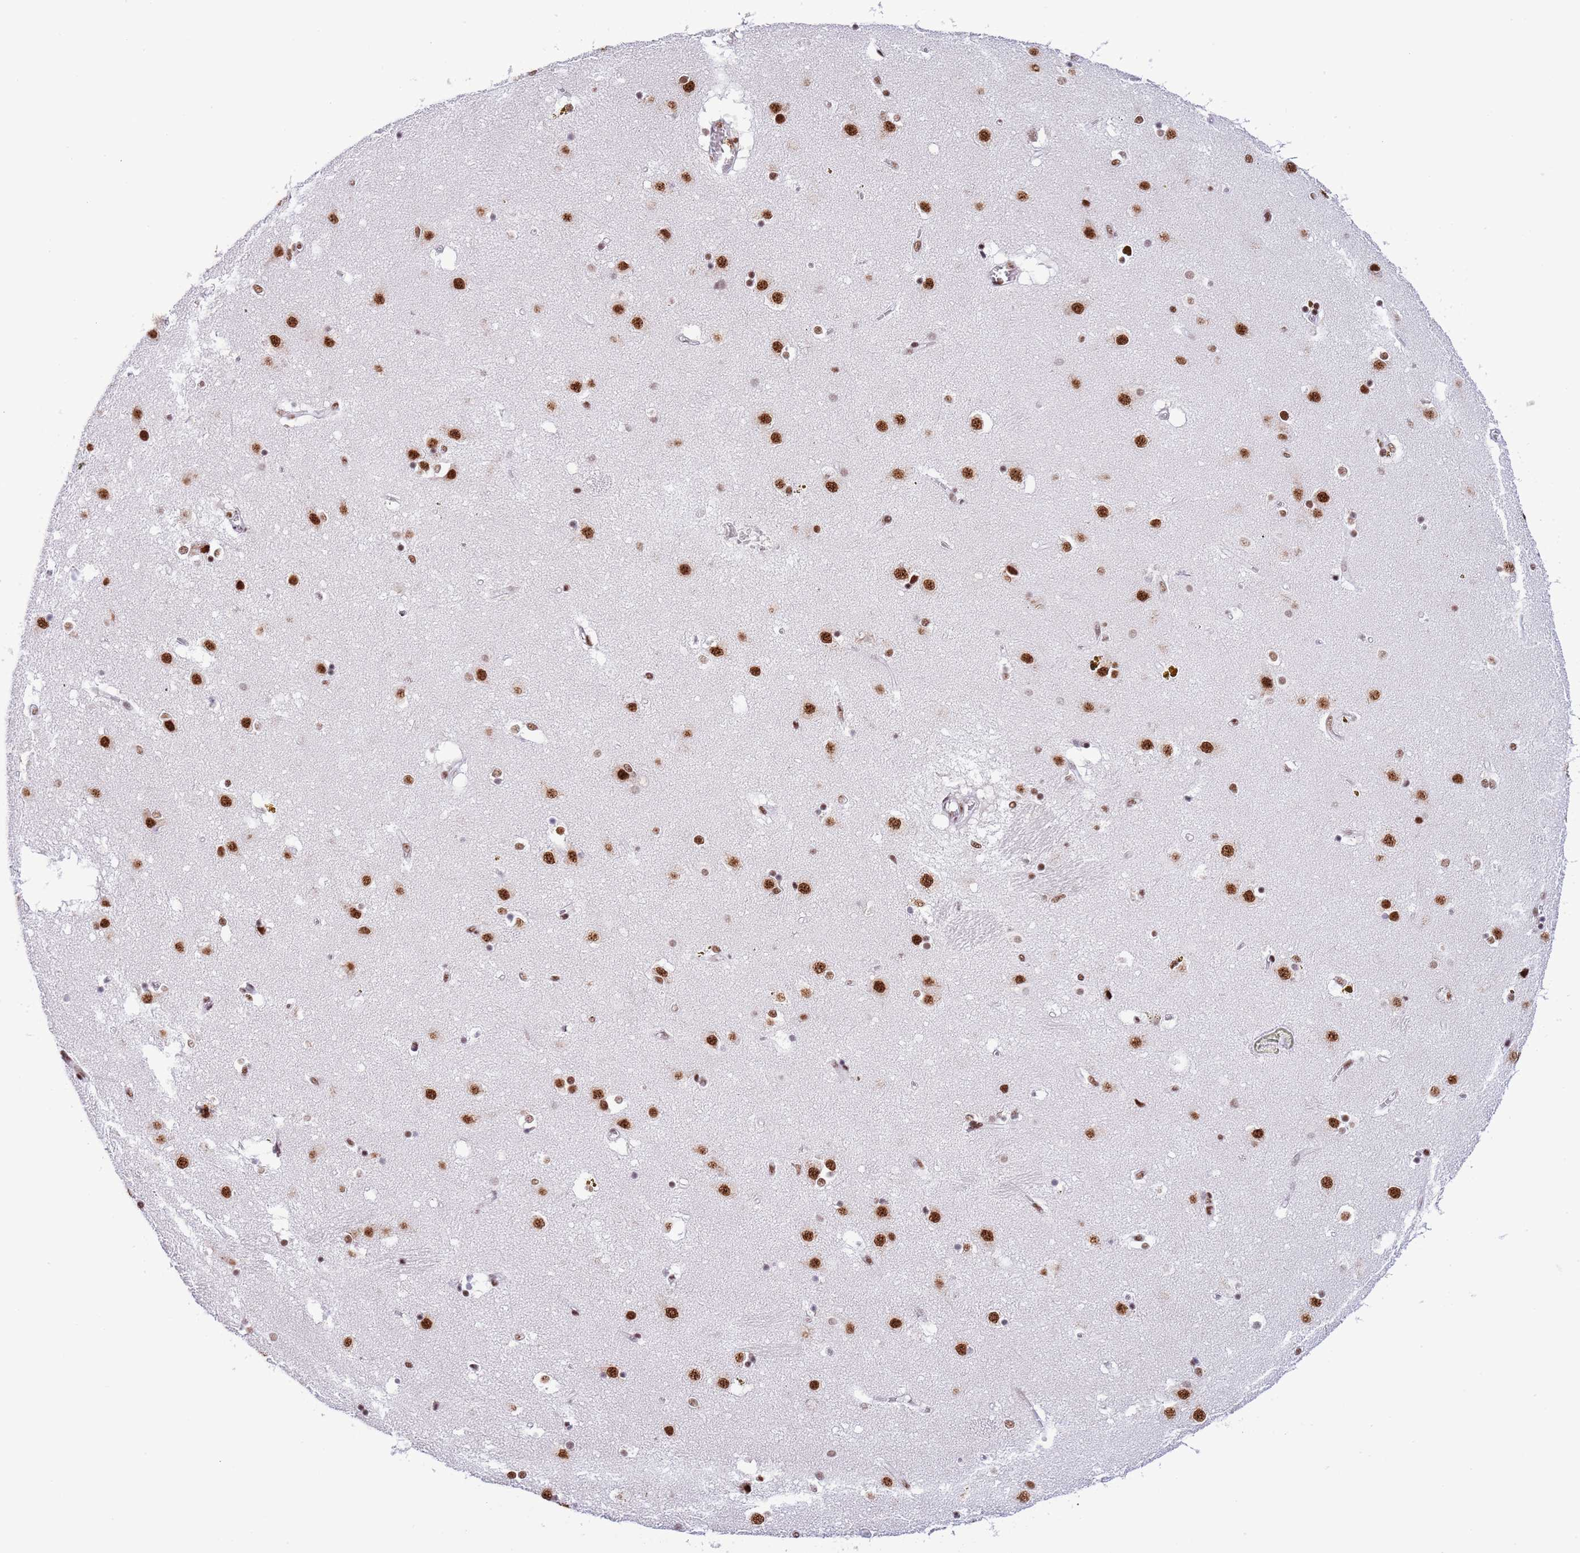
{"staining": {"intensity": "weak", "quantity": "<25%", "location": "nuclear"}, "tissue": "caudate", "cell_type": "Glial cells", "image_type": "normal", "snomed": [{"axis": "morphology", "description": "Normal tissue, NOS"}, {"axis": "topography", "description": "Lateral ventricle wall"}], "caption": "DAB immunohistochemical staining of normal caudate reveals no significant staining in glial cells.", "gene": "SF3A2", "patient": {"sex": "male", "age": 70}}